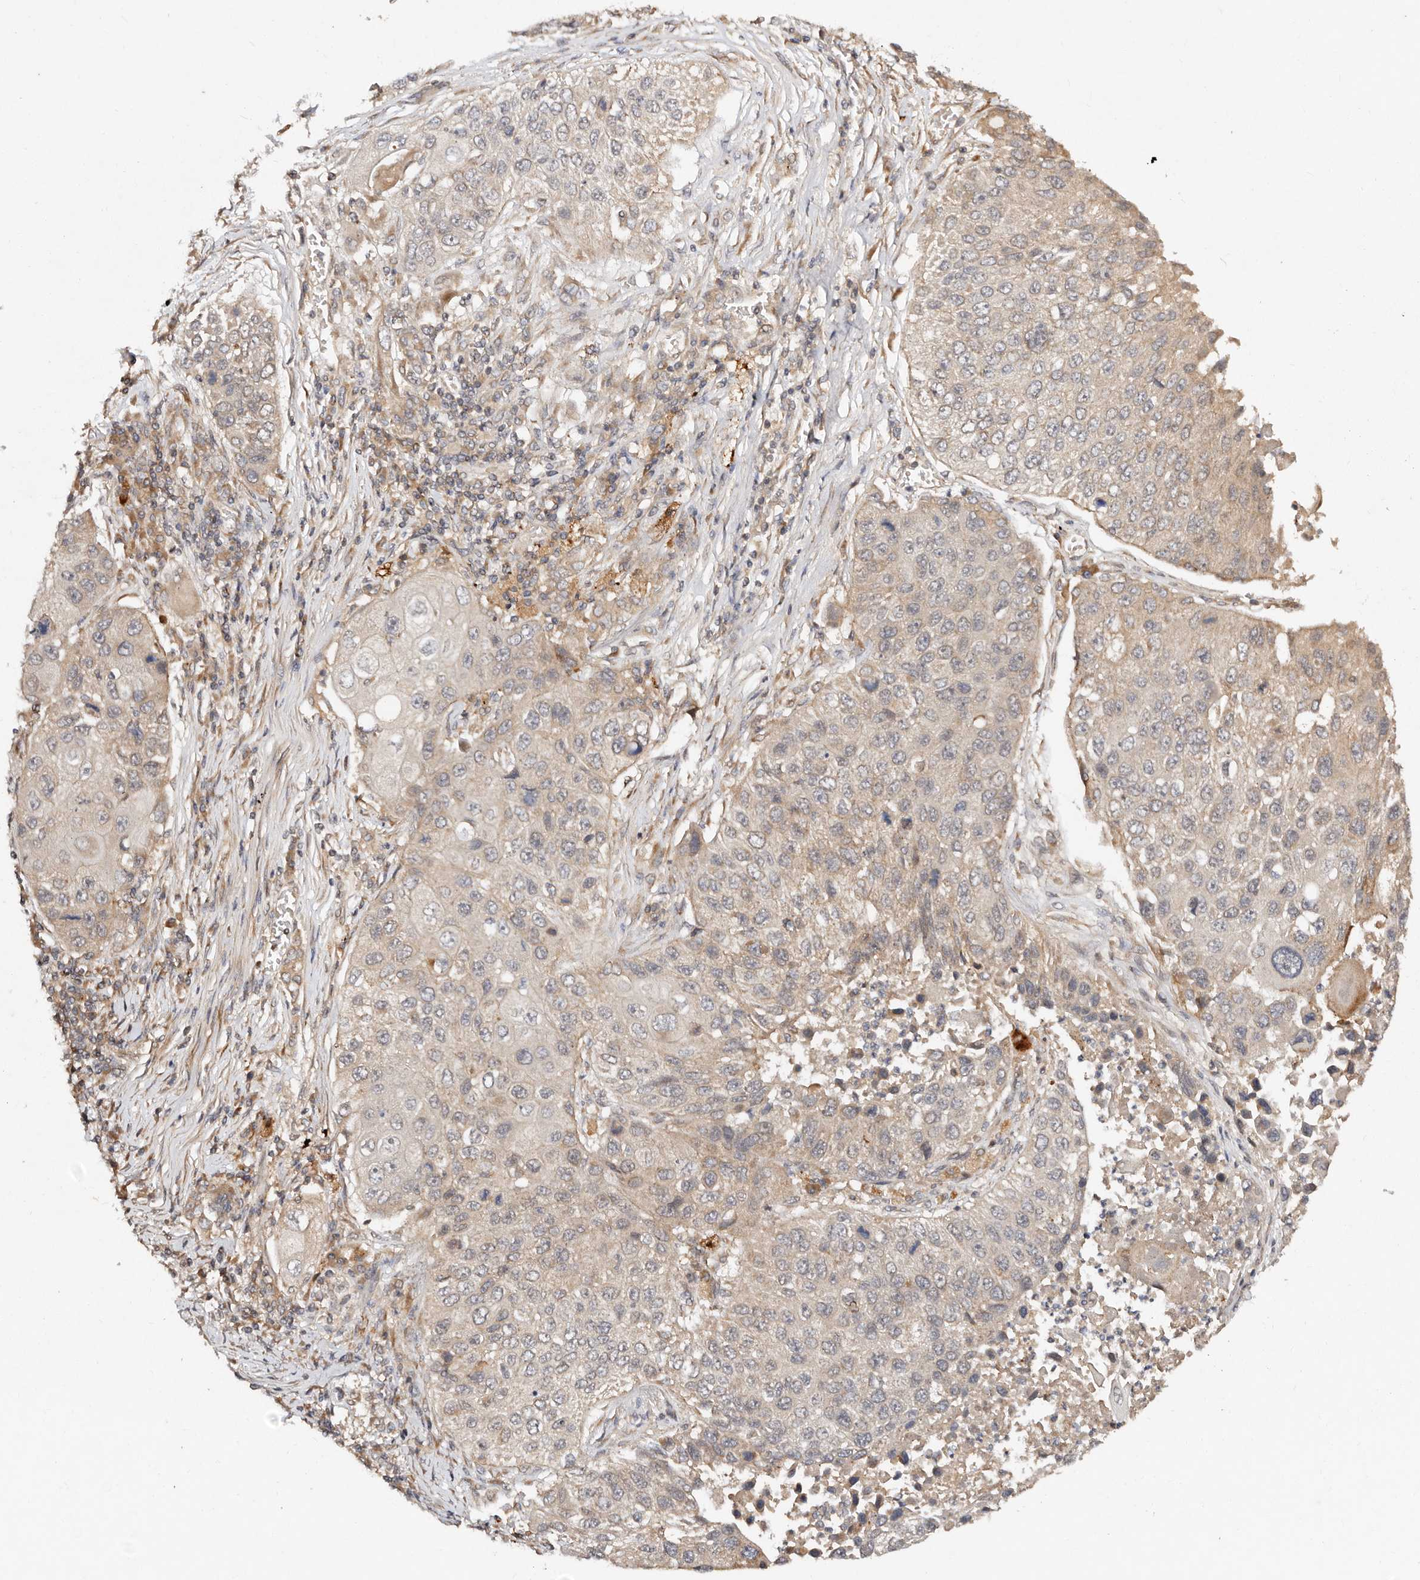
{"staining": {"intensity": "weak", "quantity": "<25%", "location": "cytoplasmic/membranous"}, "tissue": "lung cancer", "cell_type": "Tumor cells", "image_type": "cancer", "snomed": [{"axis": "morphology", "description": "Squamous cell carcinoma, NOS"}, {"axis": "topography", "description": "Lung"}], "caption": "Lung squamous cell carcinoma was stained to show a protein in brown. There is no significant staining in tumor cells. The staining is performed using DAB (3,3'-diaminobenzidine) brown chromogen with nuclei counter-stained in using hematoxylin.", "gene": "DENND11", "patient": {"sex": "male", "age": 61}}